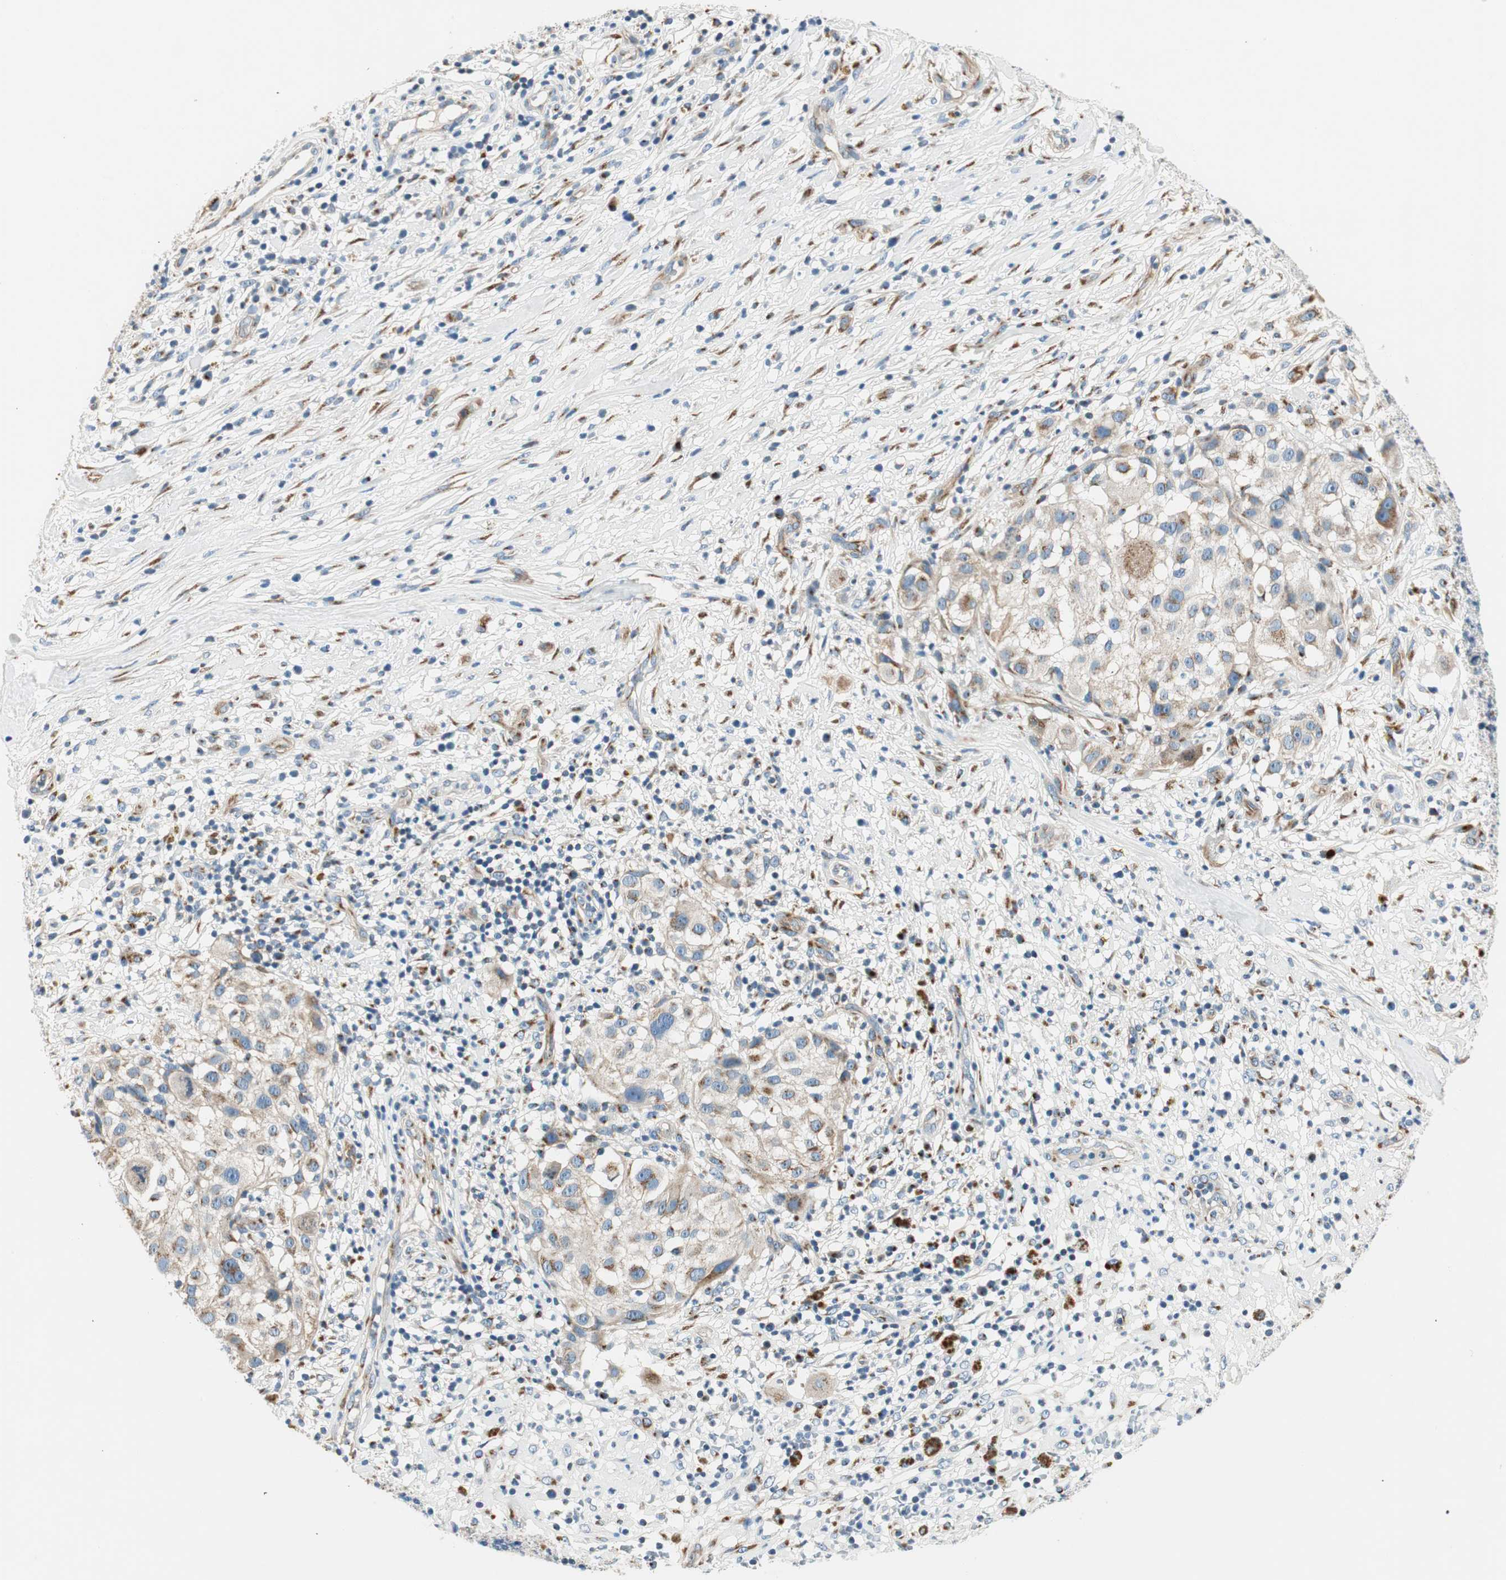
{"staining": {"intensity": "moderate", "quantity": "25%-75%", "location": "cytoplasmic/membranous"}, "tissue": "melanoma", "cell_type": "Tumor cells", "image_type": "cancer", "snomed": [{"axis": "morphology", "description": "Necrosis, NOS"}, {"axis": "morphology", "description": "Malignant melanoma, NOS"}, {"axis": "topography", "description": "Skin"}], "caption": "Malignant melanoma stained for a protein (brown) demonstrates moderate cytoplasmic/membranous positive staining in about 25%-75% of tumor cells.", "gene": "TMF1", "patient": {"sex": "female", "age": 87}}